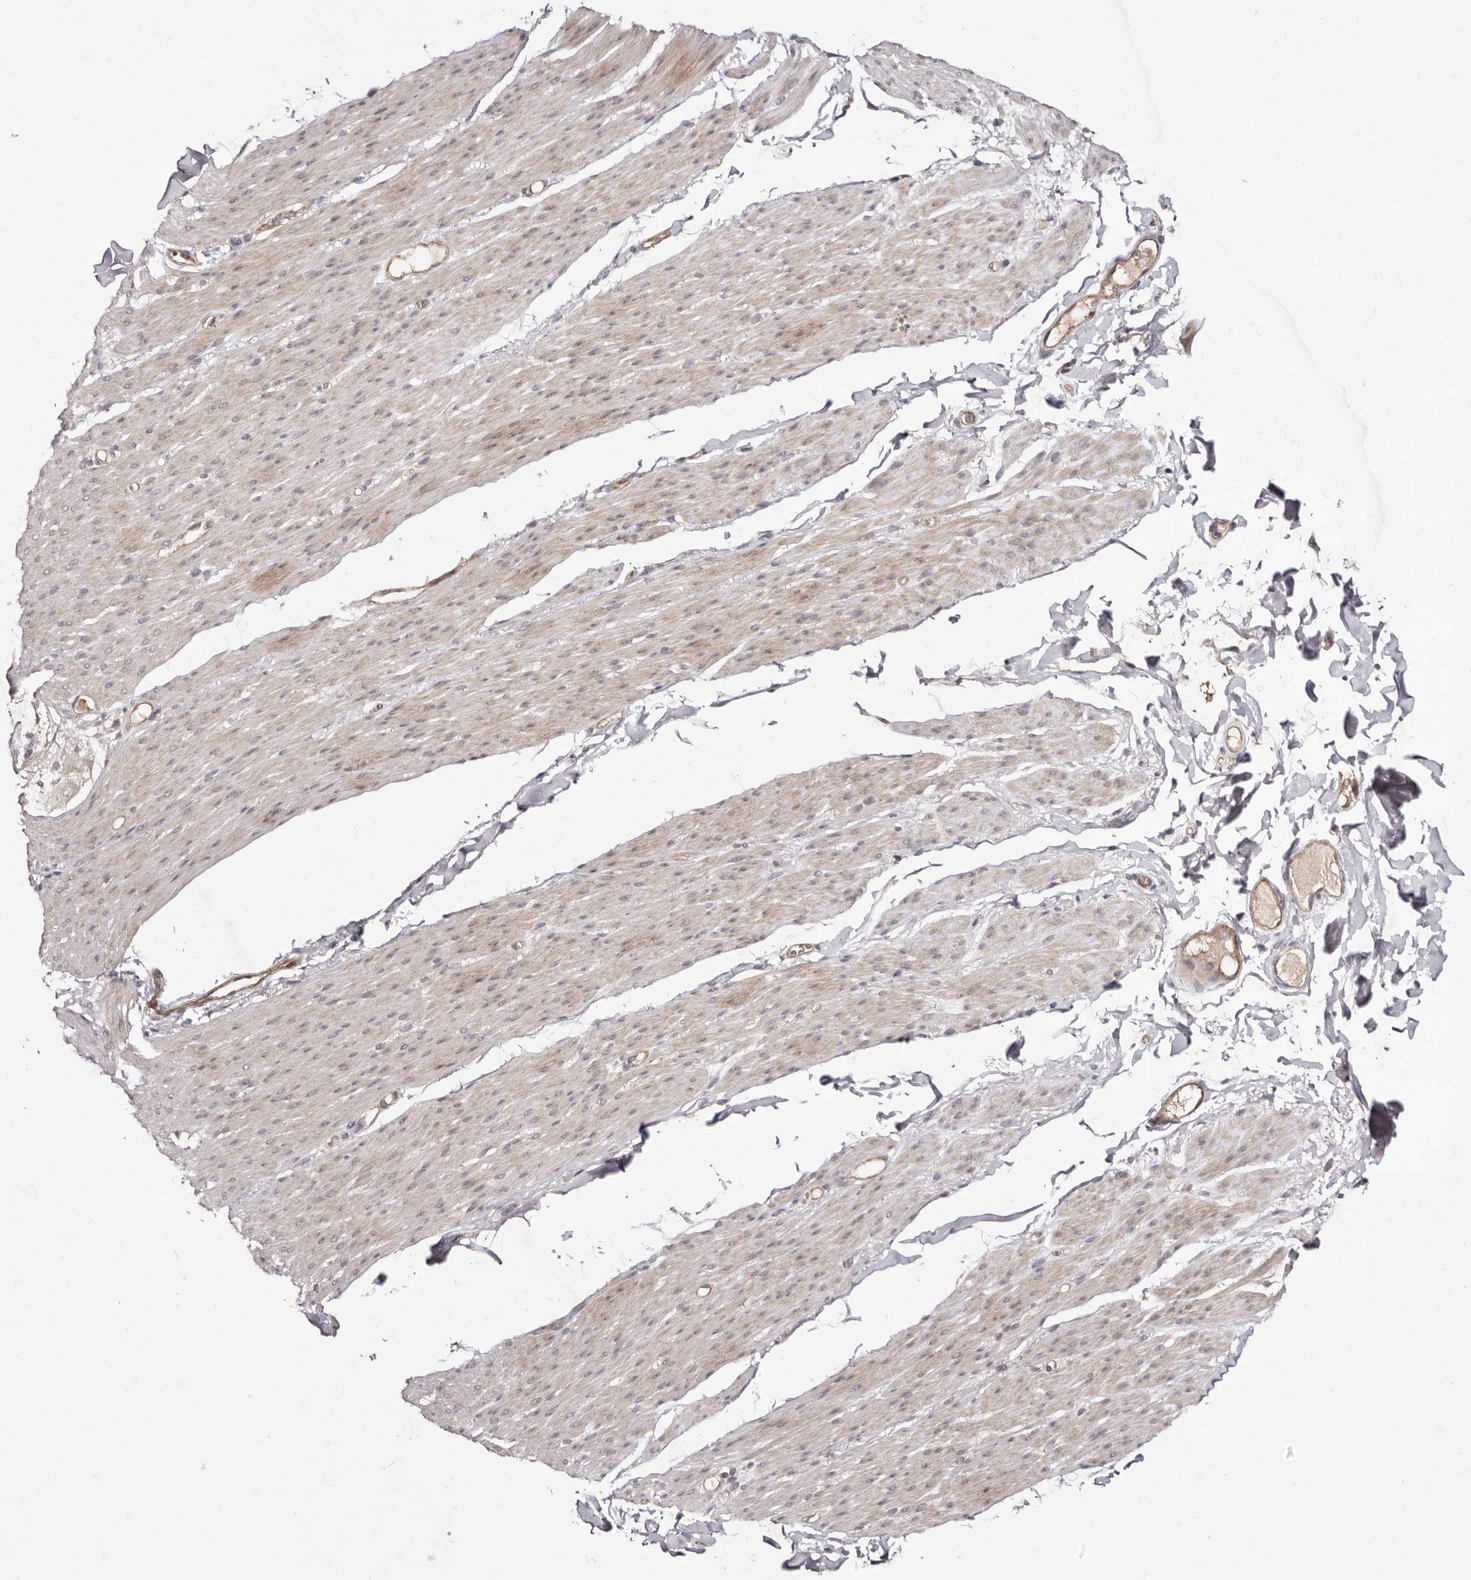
{"staining": {"intensity": "weak", "quantity": "<25%", "location": "cytoplasmic/membranous"}, "tissue": "smooth muscle", "cell_type": "Smooth muscle cells", "image_type": "normal", "snomed": [{"axis": "morphology", "description": "Normal tissue, NOS"}, {"axis": "topography", "description": "Colon"}, {"axis": "topography", "description": "Peripheral nerve tissue"}], "caption": "There is no significant expression in smooth muscle cells of smooth muscle. (Immunohistochemistry, brightfield microscopy, high magnification).", "gene": "EGR3", "patient": {"sex": "female", "age": 61}}